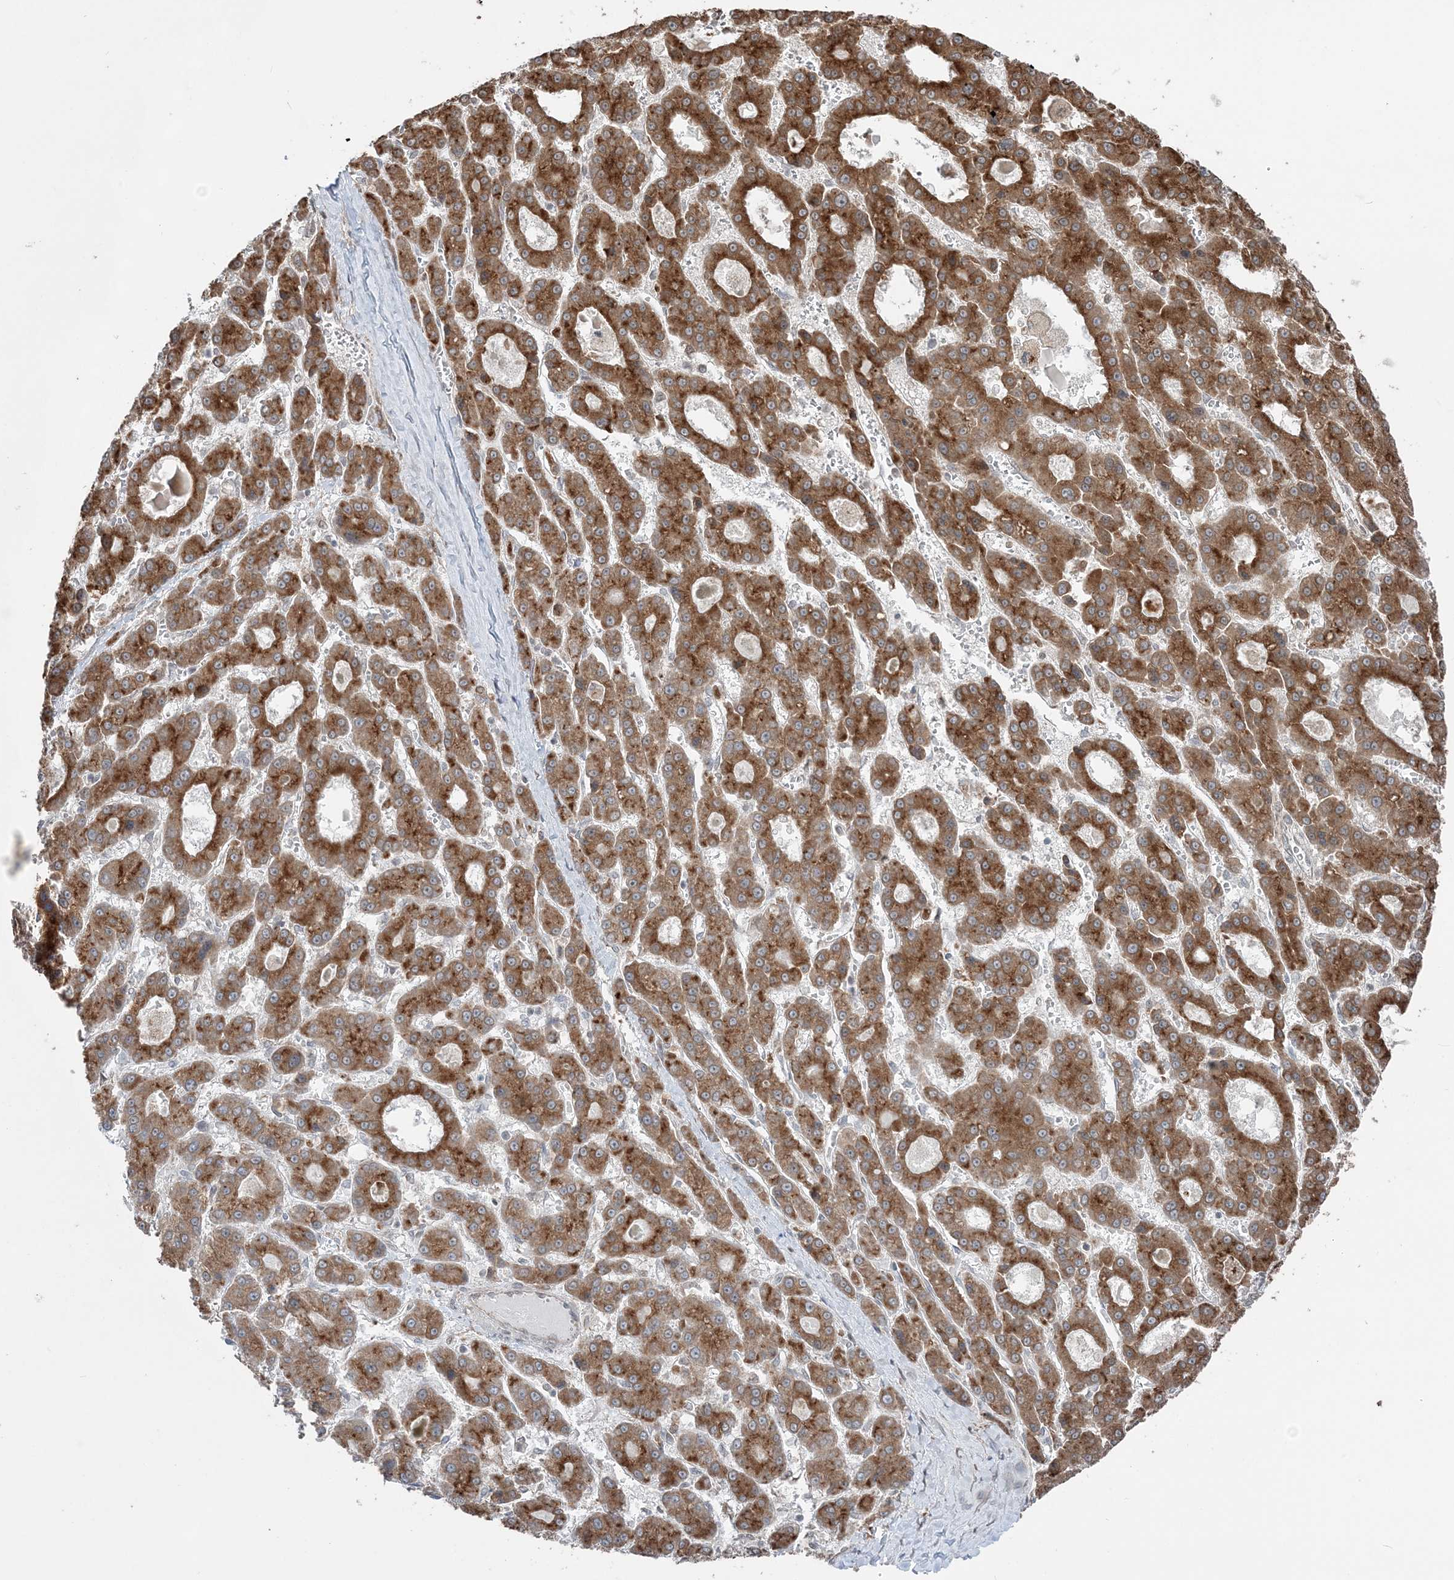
{"staining": {"intensity": "strong", "quantity": ">75%", "location": "cytoplasmic/membranous"}, "tissue": "liver cancer", "cell_type": "Tumor cells", "image_type": "cancer", "snomed": [{"axis": "morphology", "description": "Carcinoma, Hepatocellular, NOS"}, {"axis": "topography", "description": "Liver"}], "caption": "Brown immunohistochemical staining in liver cancer displays strong cytoplasmic/membranous expression in about >75% of tumor cells. (DAB IHC, brown staining for protein, blue staining for nuclei).", "gene": "TMED10", "patient": {"sex": "male", "age": 70}}